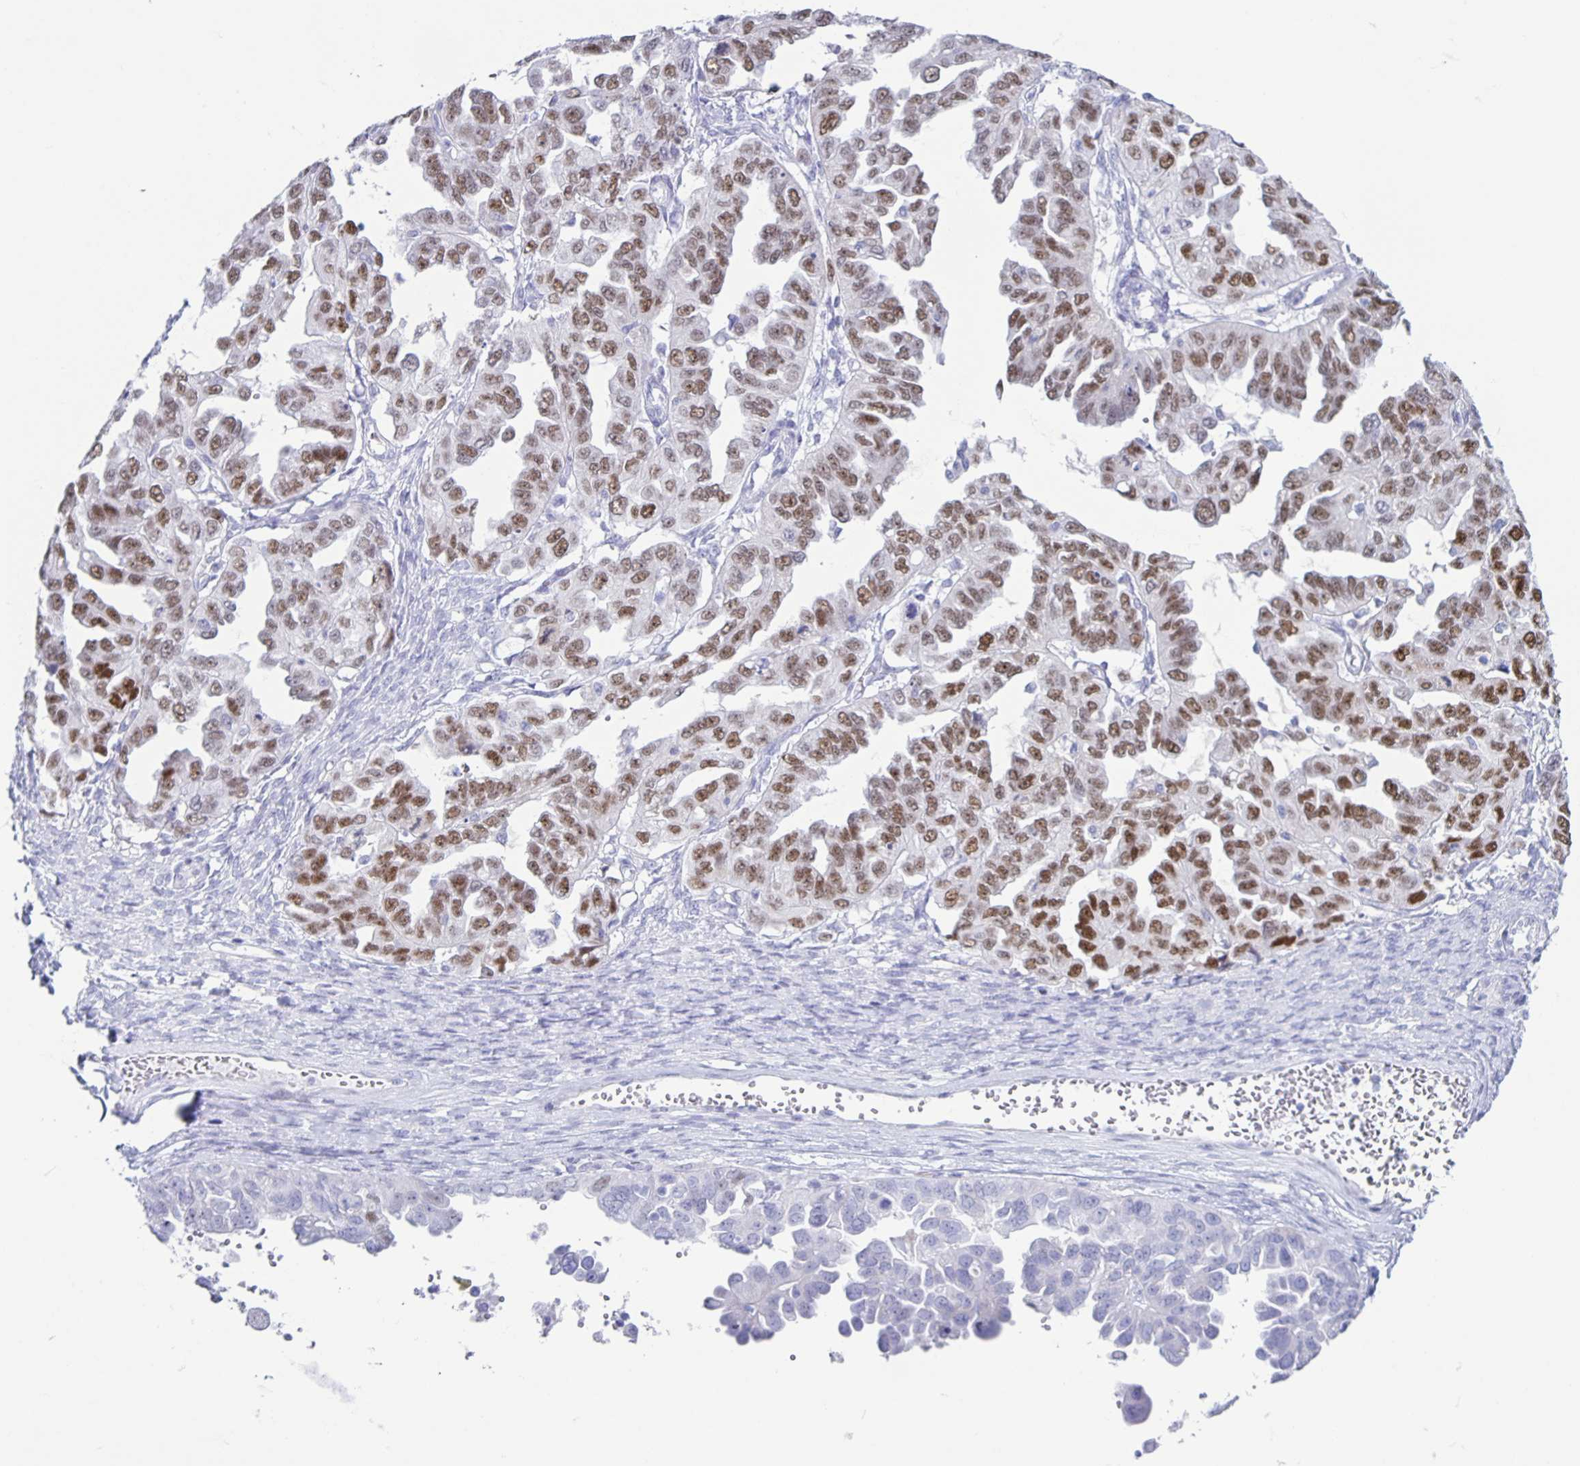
{"staining": {"intensity": "moderate", "quantity": "25%-75%", "location": "nuclear"}, "tissue": "ovarian cancer", "cell_type": "Tumor cells", "image_type": "cancer", "snomed": [{"axis": "morphology", "description": "Cystadenocarcinoma, serous, NOS"}, {"axis": "topography", "description": "Ovary"}], "caption": "This is a photomicrograph of IHC staining of ovarian serous cystadenocarcinoma, which shows moderate expression in the nuclear of tumor cells.", "gene": "CT45A5", "patient": {"sex": "female", "age": 53}}